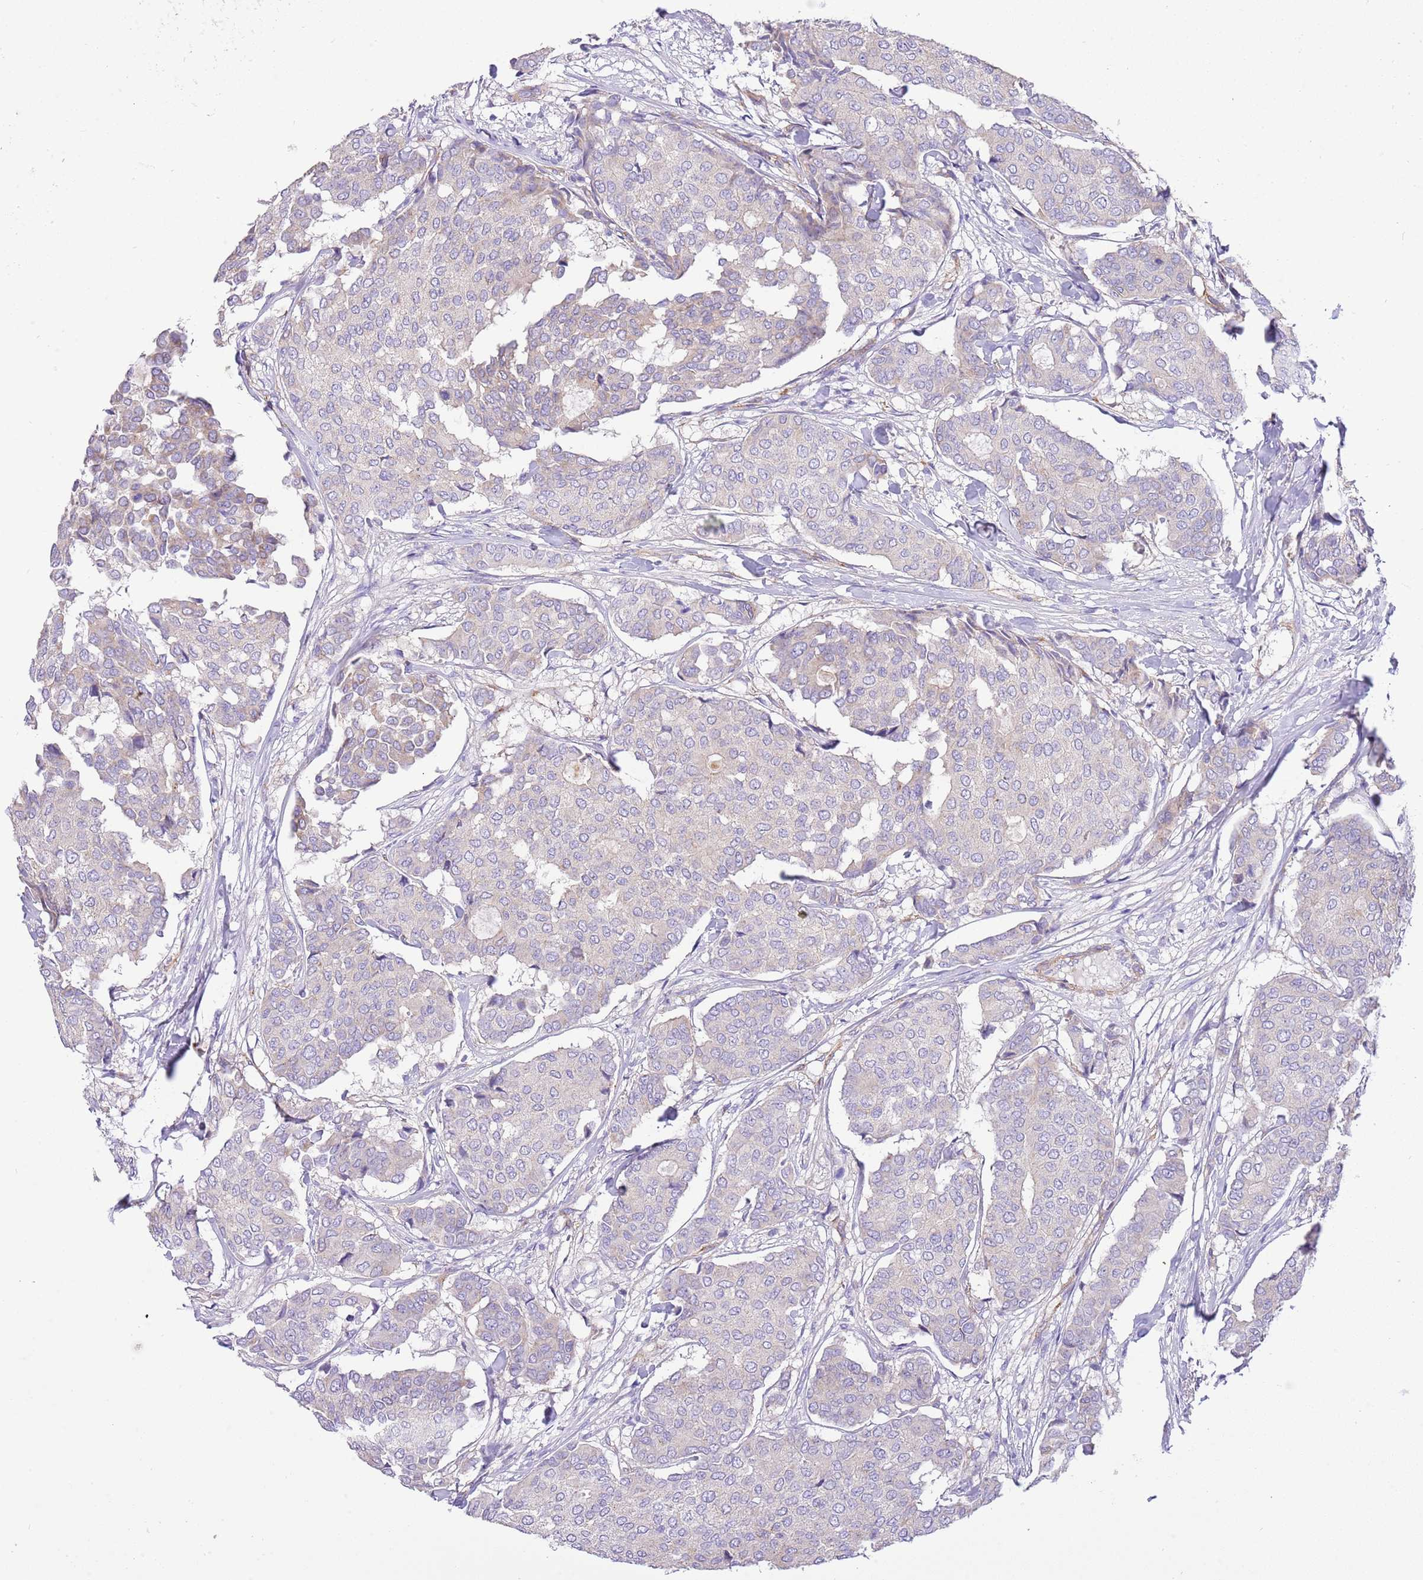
{"staining": {"intensity": "negative", "quantity": "none", "location": "none"}, "tissue": "breast cancer", "cell_type": "Tumor cells", "image_type": "cancer", "snomed": [{"axis": "morphology", "description": "Duct carcinoma"}, {"axis": "topography", "description": "Breast"}], "caption": "Immunohistochemistry (IHC) histopathology image of human breast infiltrating ductal carcinoma stained for a protein (brown), which demonstrates no positivity in tumor cells. (Brightfield microscopy of DAB (3,3'-diaminobenzidine) immunohistochemistry (IHC) at high magnification).", "gene": "SERINC3", "patient": {"sex": "female", "age": 75}}